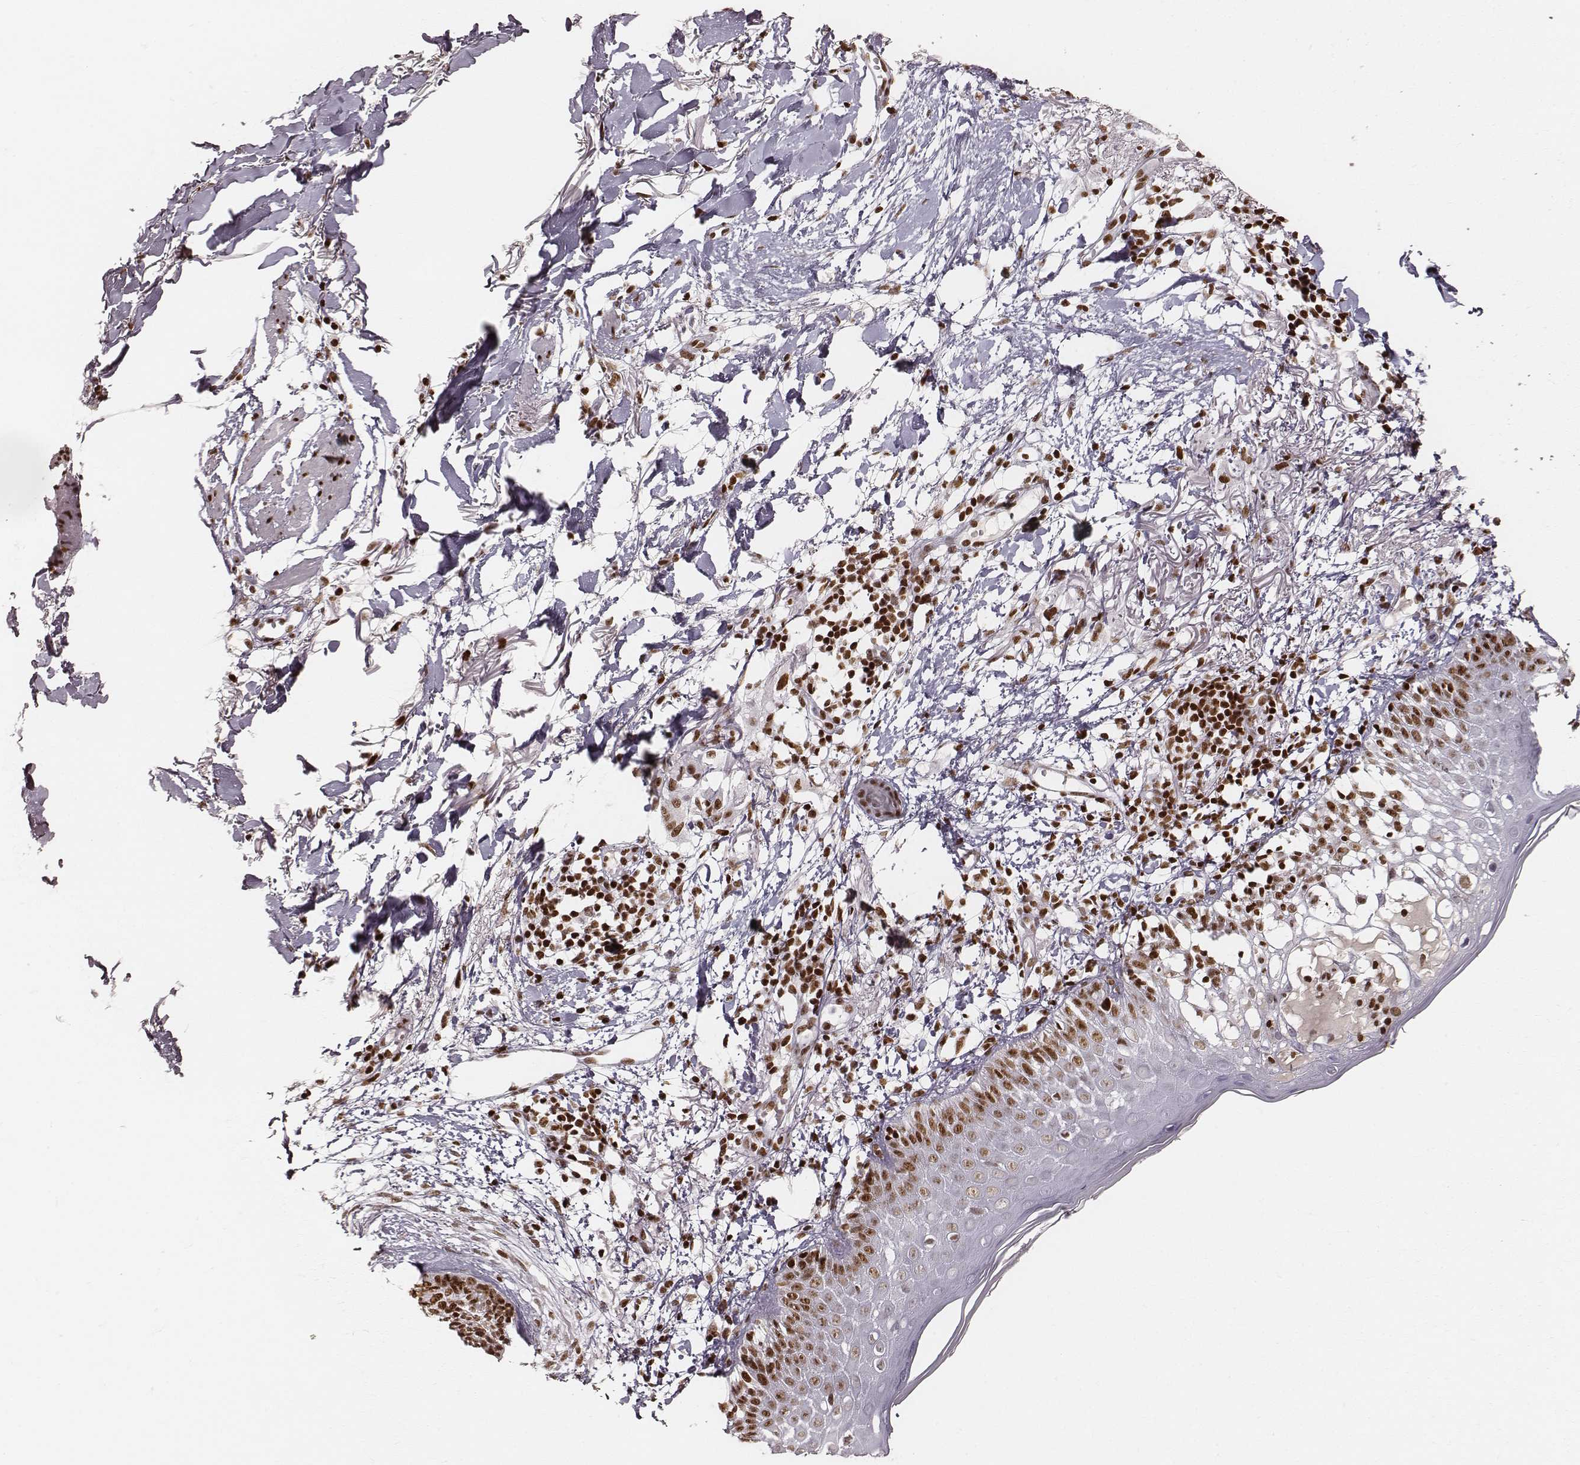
{"staining": {"intensity": "strong", "quantity": ">75%", "location": "nuclear"}, "tissue": "skin cancer", "cell_type": "Tumor cells", "image_type": "cancer", "snomed": [{"axis": "morphology", "description": "Normal tissue, NOS"}, {"axis": "morphology", "description": "Basal cell carcinoma"}, {"axis": "topography", "description": "Skin"}], "caption": "This photomicrograph reveals immunohistochemistry staining of human skin cancer (basal cell carcinoma), with high strong nuclear expression in about >75% of tumor cells.", "gene": "PARP1", "patient": {"sex": "male", "age": 84}}